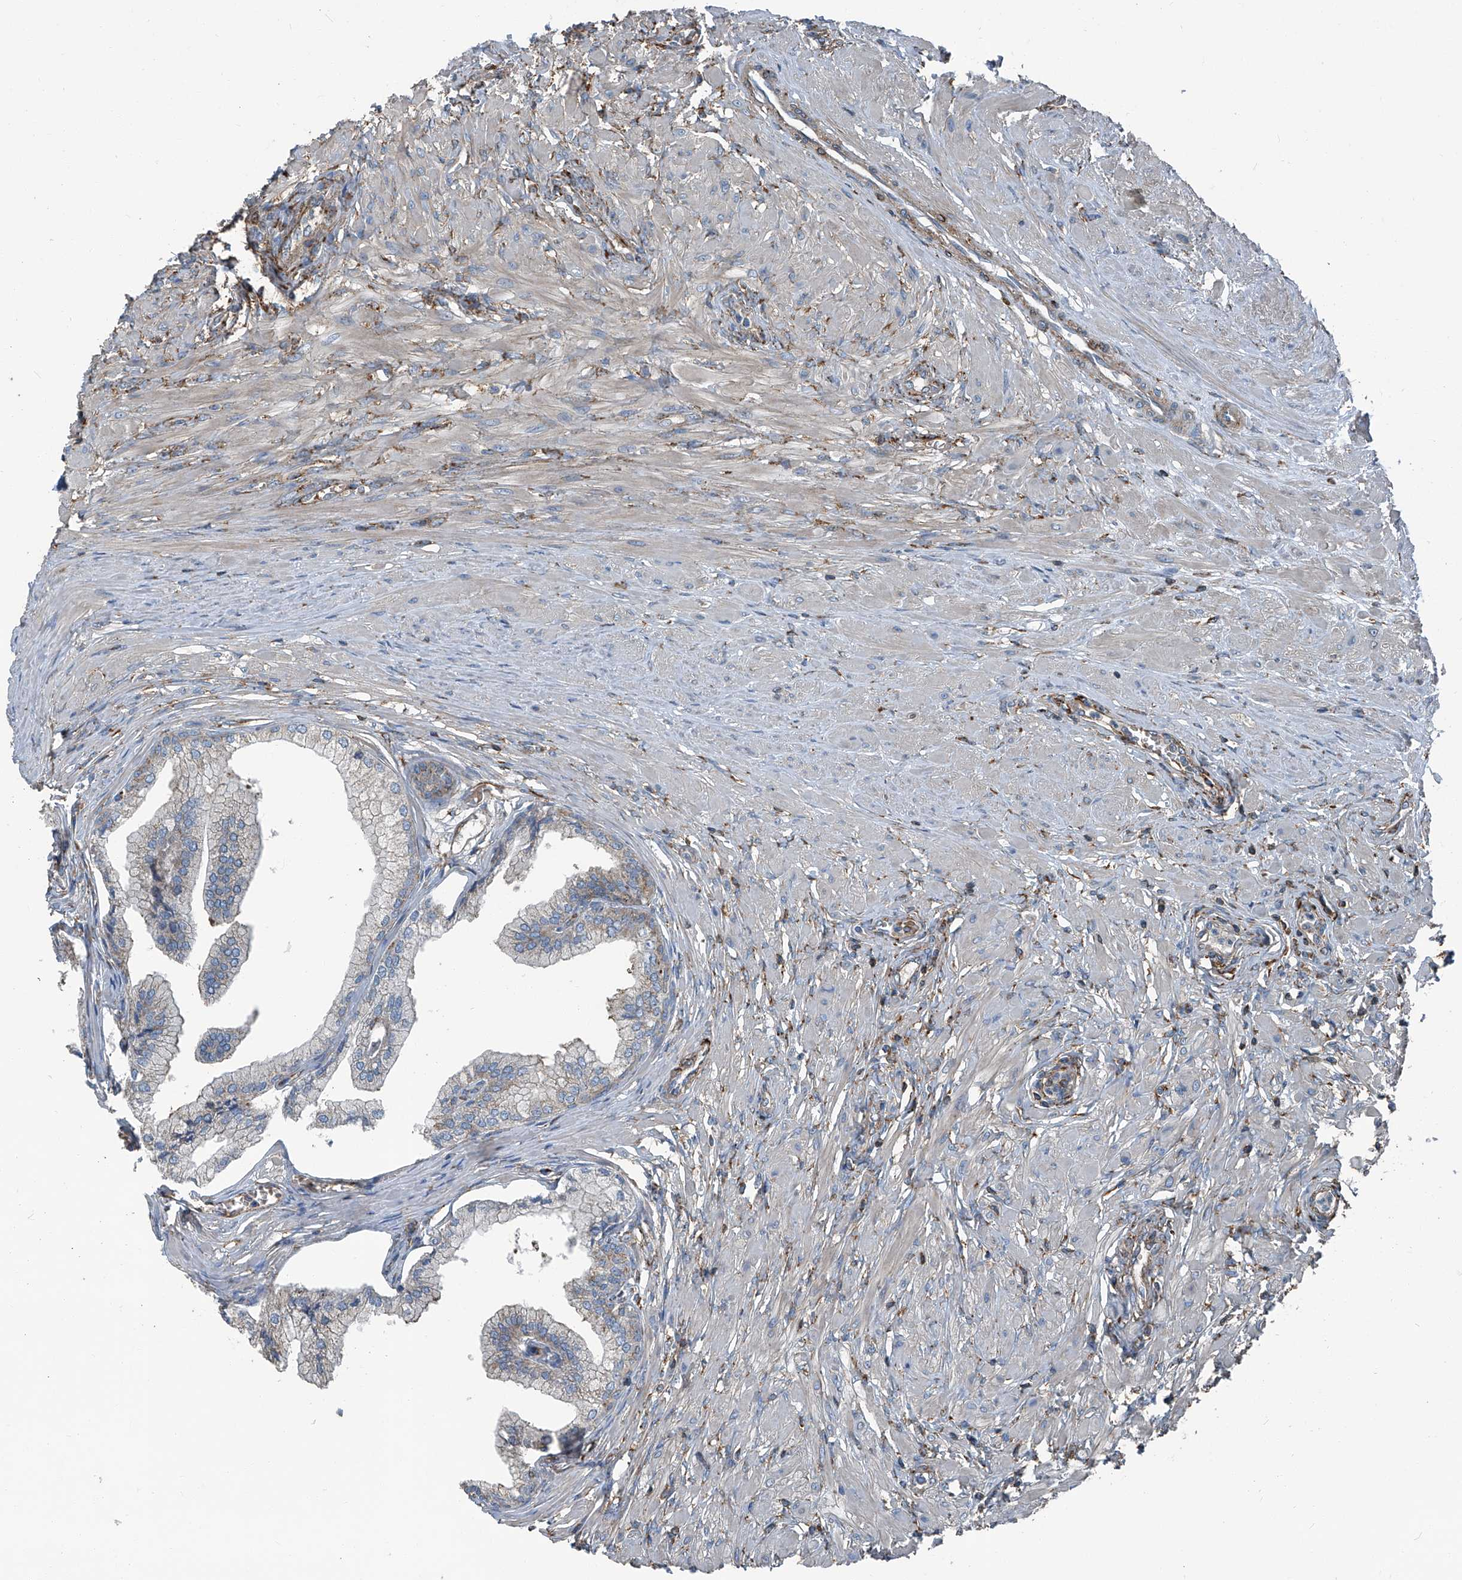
{"staining": {"intensity": "moderate", "quantity": "25%-75%", "location": "cytoplasmic/membranous"}, "tissue": "prostate", "cell_type": "Glandular cells", "image_type": "normal", "snomed": [{"axis": "morphology", "description": "Normal tissue, NOS"}, {"axis": "morphology", "description": "Urothelial carcinoma, Low grade"}, {"axis": "topography", "description": "Urinary bladder"}, {"axis": "topography", "description": "Prostate"}], "caption": "Approximately 25%-75% of glandular cells in benign prostate exhibit moderate cytoplasmic/membranous protein expression as visualized by brown immunohistochemical staining.", "gene": "SEPTIN7", "patient": {"sex": "male", "age": 60}}